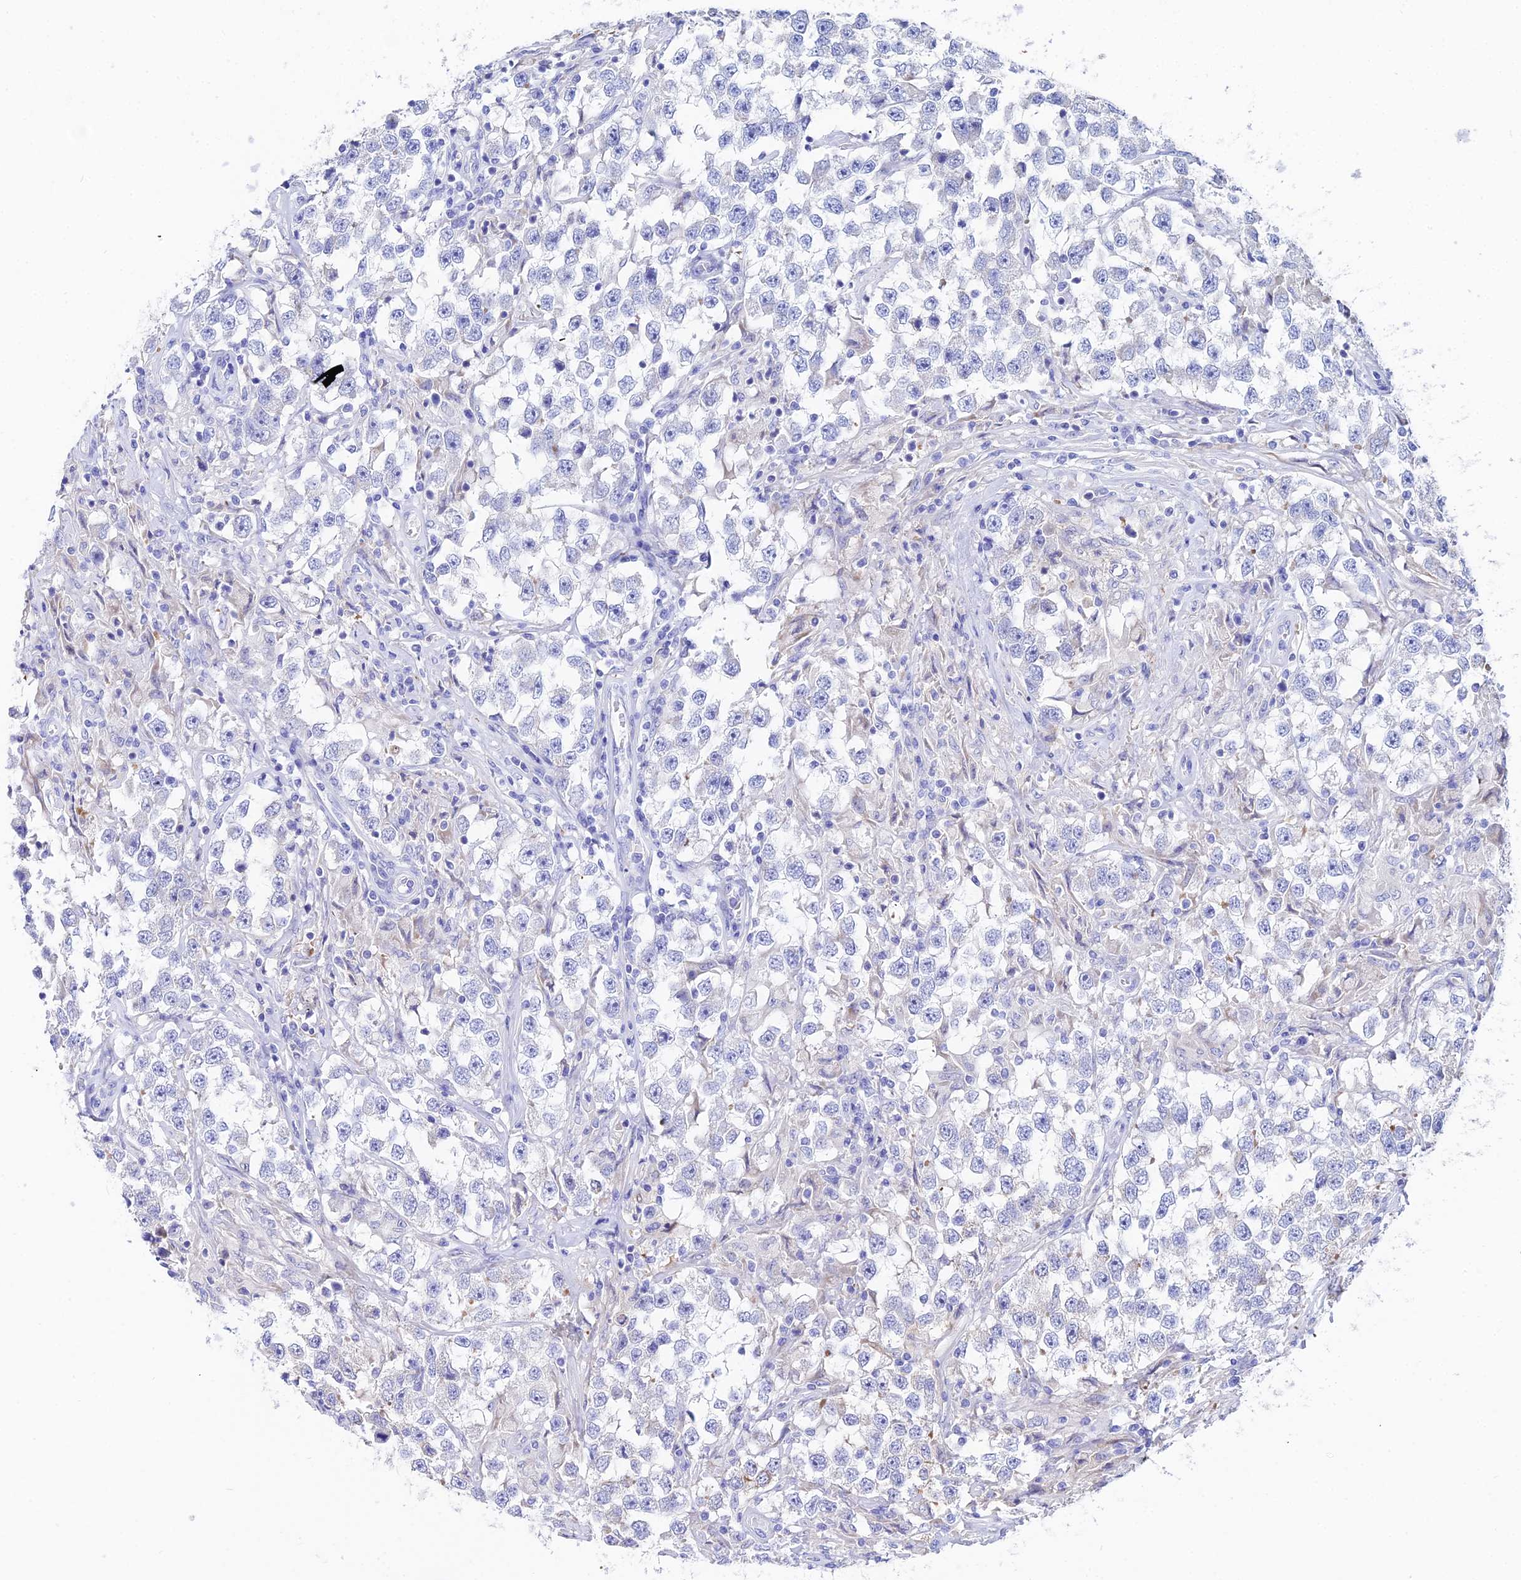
{"staining": {"intensity": "negative", "quantity": "none", "location": "none"}, "tissue": "testis cancer", "cell_type": "Tumor cells", "image_type": "cancer", "snomed": [{"axis": "morphology", "description": "Seminoma, NOS"}, {"axis": "topography", "description": "Testis"}], "caption": "This histopathology image is of testis cancer stained with IHC to label a protein in brown with the nuclei are counter-stained blue. There is no positivity in tumor cells. (Stains: DAB (3,3'-diaminobenzidine) immunohistochemistry with hematoxylin counter stain, Microscopy: brightfield microscopy at high magnification).", "gene": "CEP41", "patient": {"sex": "male", "age": 46}}